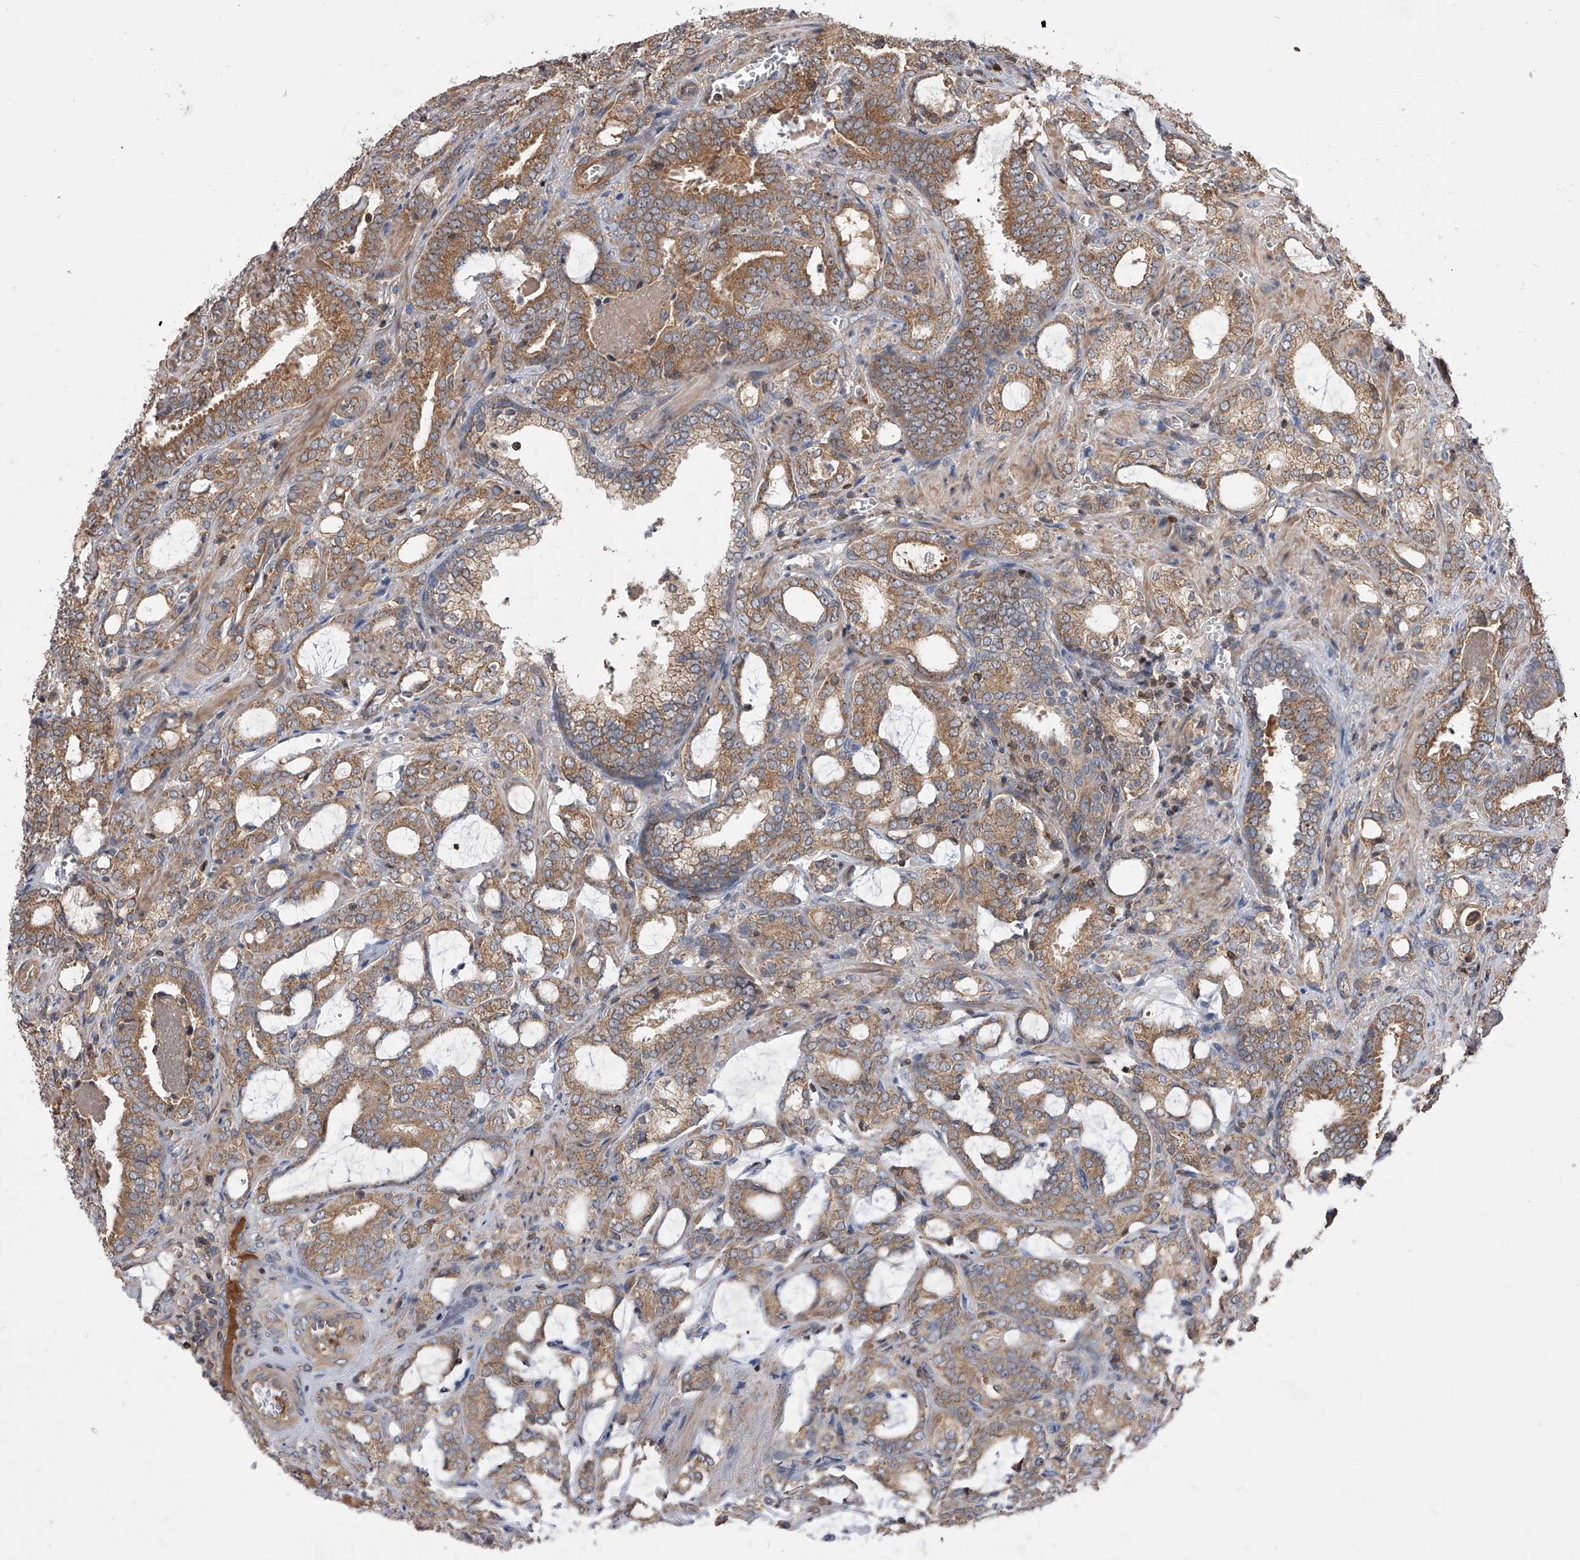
{"staining": {"intensity": "moderate", "quantity": ">75%", "location": "cytoplasmic/membranous"}, "tissue": "prostate cancer", "cell_type": "Tumor cells", "image_type": "cancer", "snomed": [{"axis": "morphology", "description": "Adenocarcinoma, High grade"}, {"axis": "topography", "description": "Prostate and seminal vesicle, NOS"}], "caption": "Adenocarcinoma (high-grade) (prostate) was stained to show a protein in brown. There is medium levels of moderate cytoplasmic/membranous expression in approximately >75% of tumor cells.", "gene": "CUL7", "patient": {"sex": "male", "age": 67}}